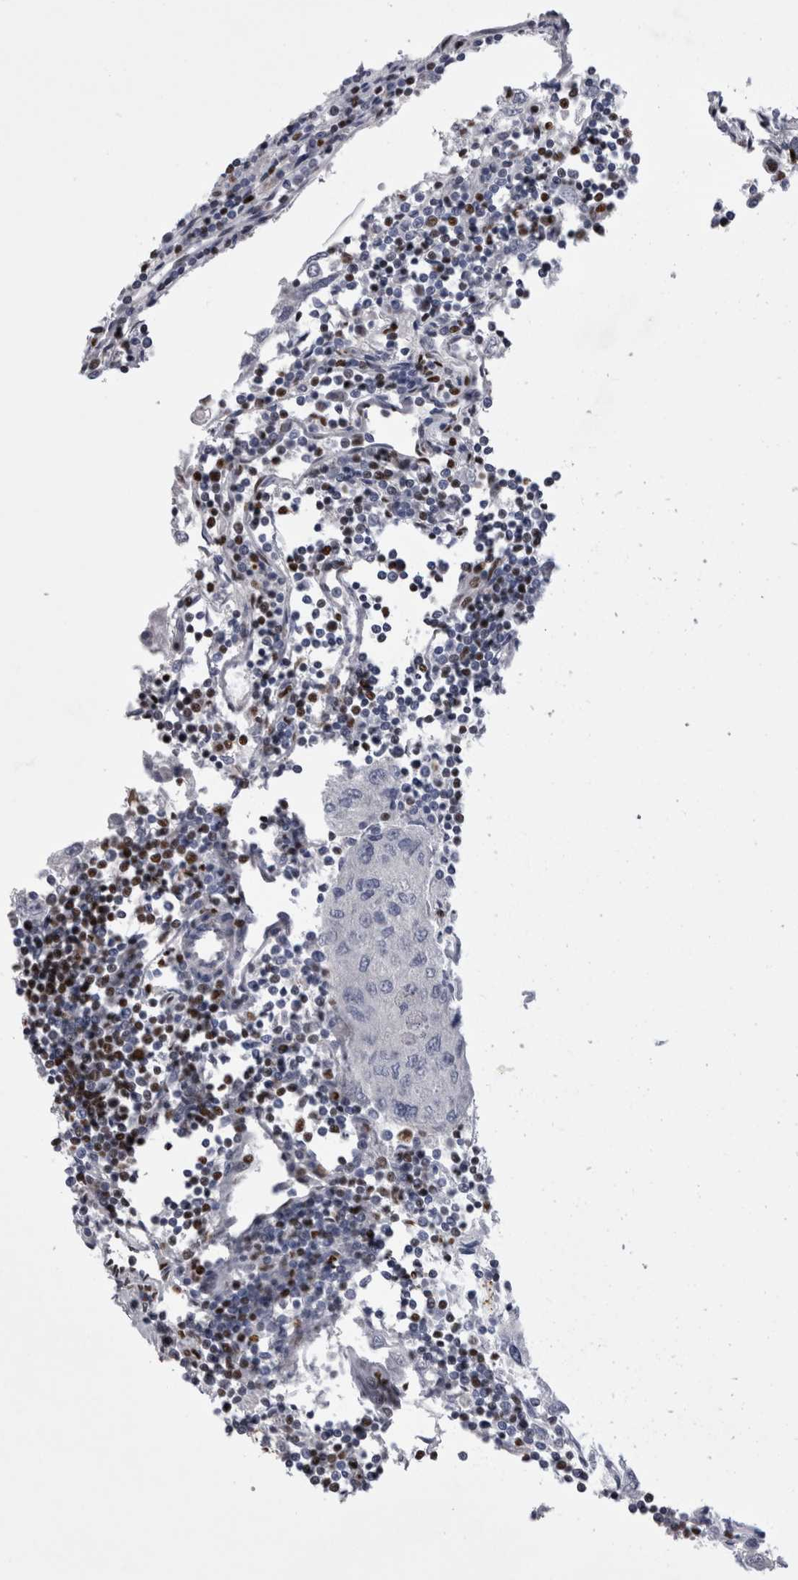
{"staining": {"intensity": "negative", "quantity": "none", "location": "none"}, "tissue": "urothelial cancer", "cell_type": "Tumor cells", "image_type": "cancer", "snomed": [{"axis": "morphology", "description": "Urothelial carcinoma, High grade"}, {"axis": "topography", "description": "Lymph node"}, {"axis": "topography", "description": "Urinary bladder"}], "caption": "High-grade urothelial carcinoma was stained to show a protein in brown. There is no significant staining in tumor cells. (DAB (3,3'-diaminobenzidine) immunohistochemistry with hematoxylin counter stain).", "gene": "ALPK3", "patient": {"sex": "male", "age": 51}}